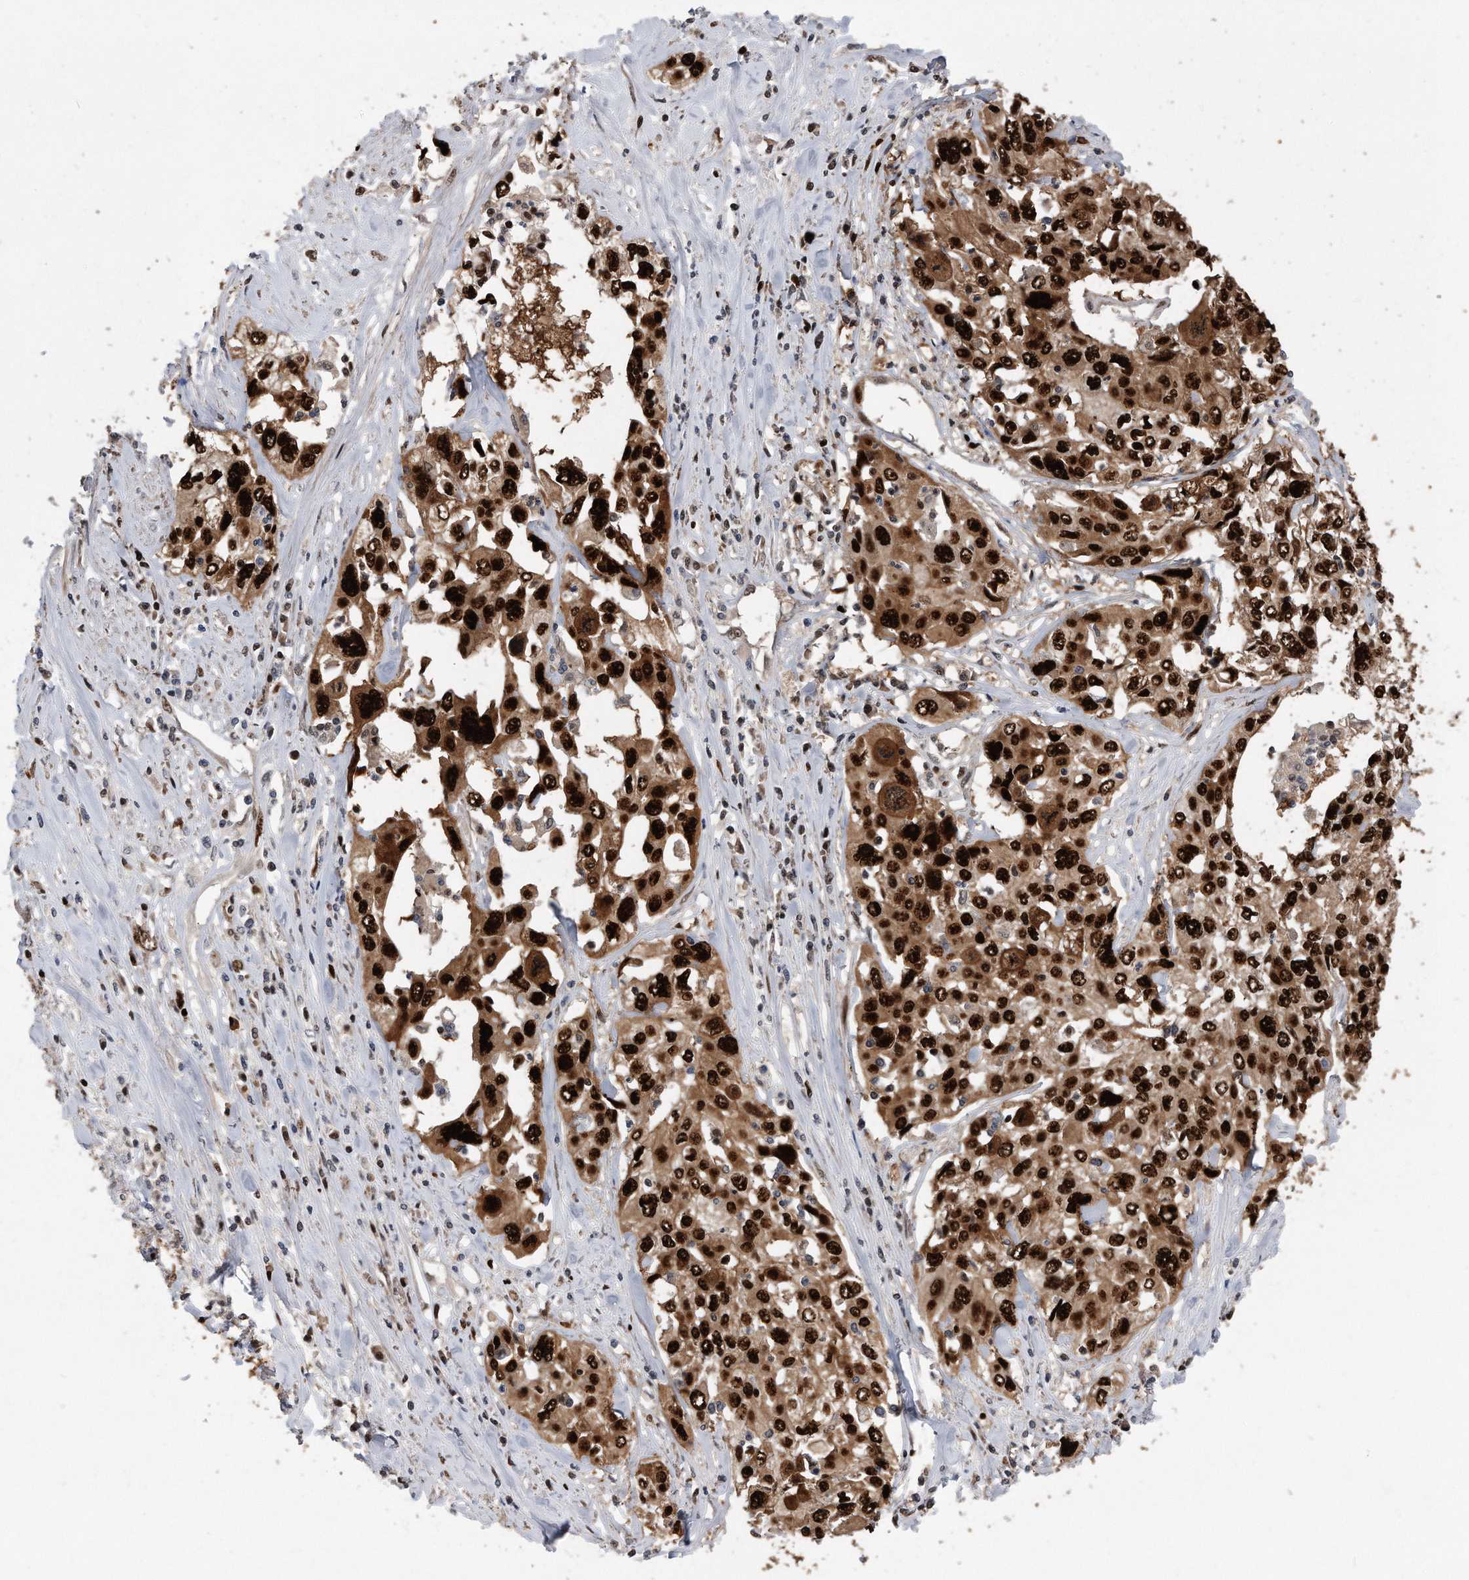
{"staining": {"intensity": "strong", "quantity": ">75%", "location": "cytoplasmic/membranous,nuclear"}, "tissue": "cervical cancer", "cell_type": "Tumor cells", "image_type": "cancer", "snomed": [{"axis": "morphology", "description": "Squamous cell carcinoma, NOS"}, {"axis": "topography", "description": "Cervix"}], "caption": "Strong cytoplasmic/membranous and nuclear expression for a protein is seen in about >75% of tumor cells of squamous cell carcinoma (cervical) using immunohistochemistry.", "gene": "PCNA", "patient": {"sex": "female", "age": 31}}